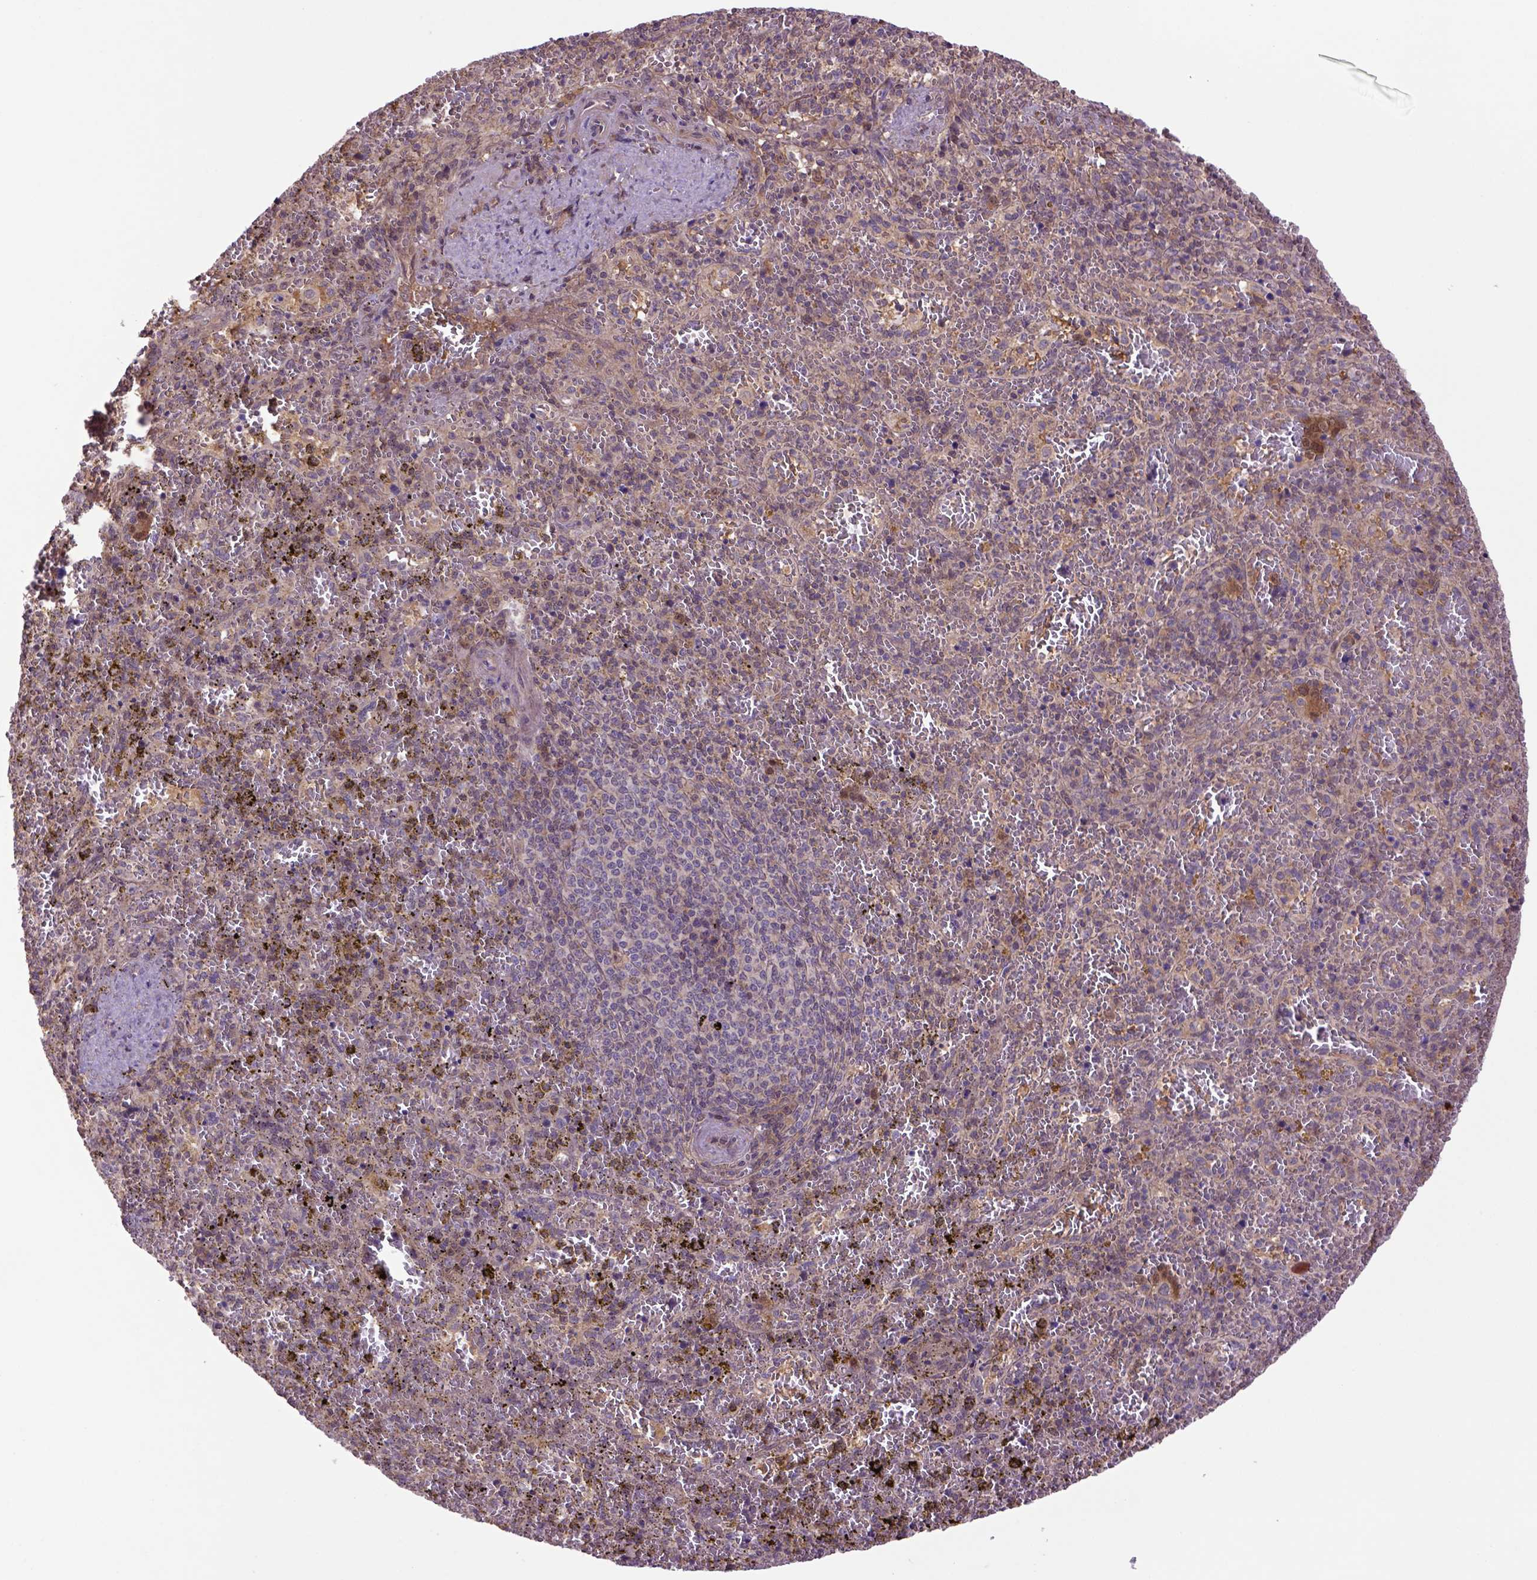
{"staining": {"intensity": "strong", "quantity": "<25%", "location": "cytoplasmic/membranous"}, "tissue": "spleen", "cell_type": "Cells in red pulp", "image_type": "normal", "snomed": [{"axis": "morphology", "description": "Normal tissue, NOS"}, {"axis": "topography", "description": "Spleen"}], "caption": "This photomicrograph displays normal spleen stained with immunohistochemistry to label a protein in brown. The cytoplasmic/membranous of cells in red pulp show strong positivity for the protein. Nuclei are counter-stained blue.", "gene": "HSPBP1", "patient": {"sex": "female", "age": 50}}